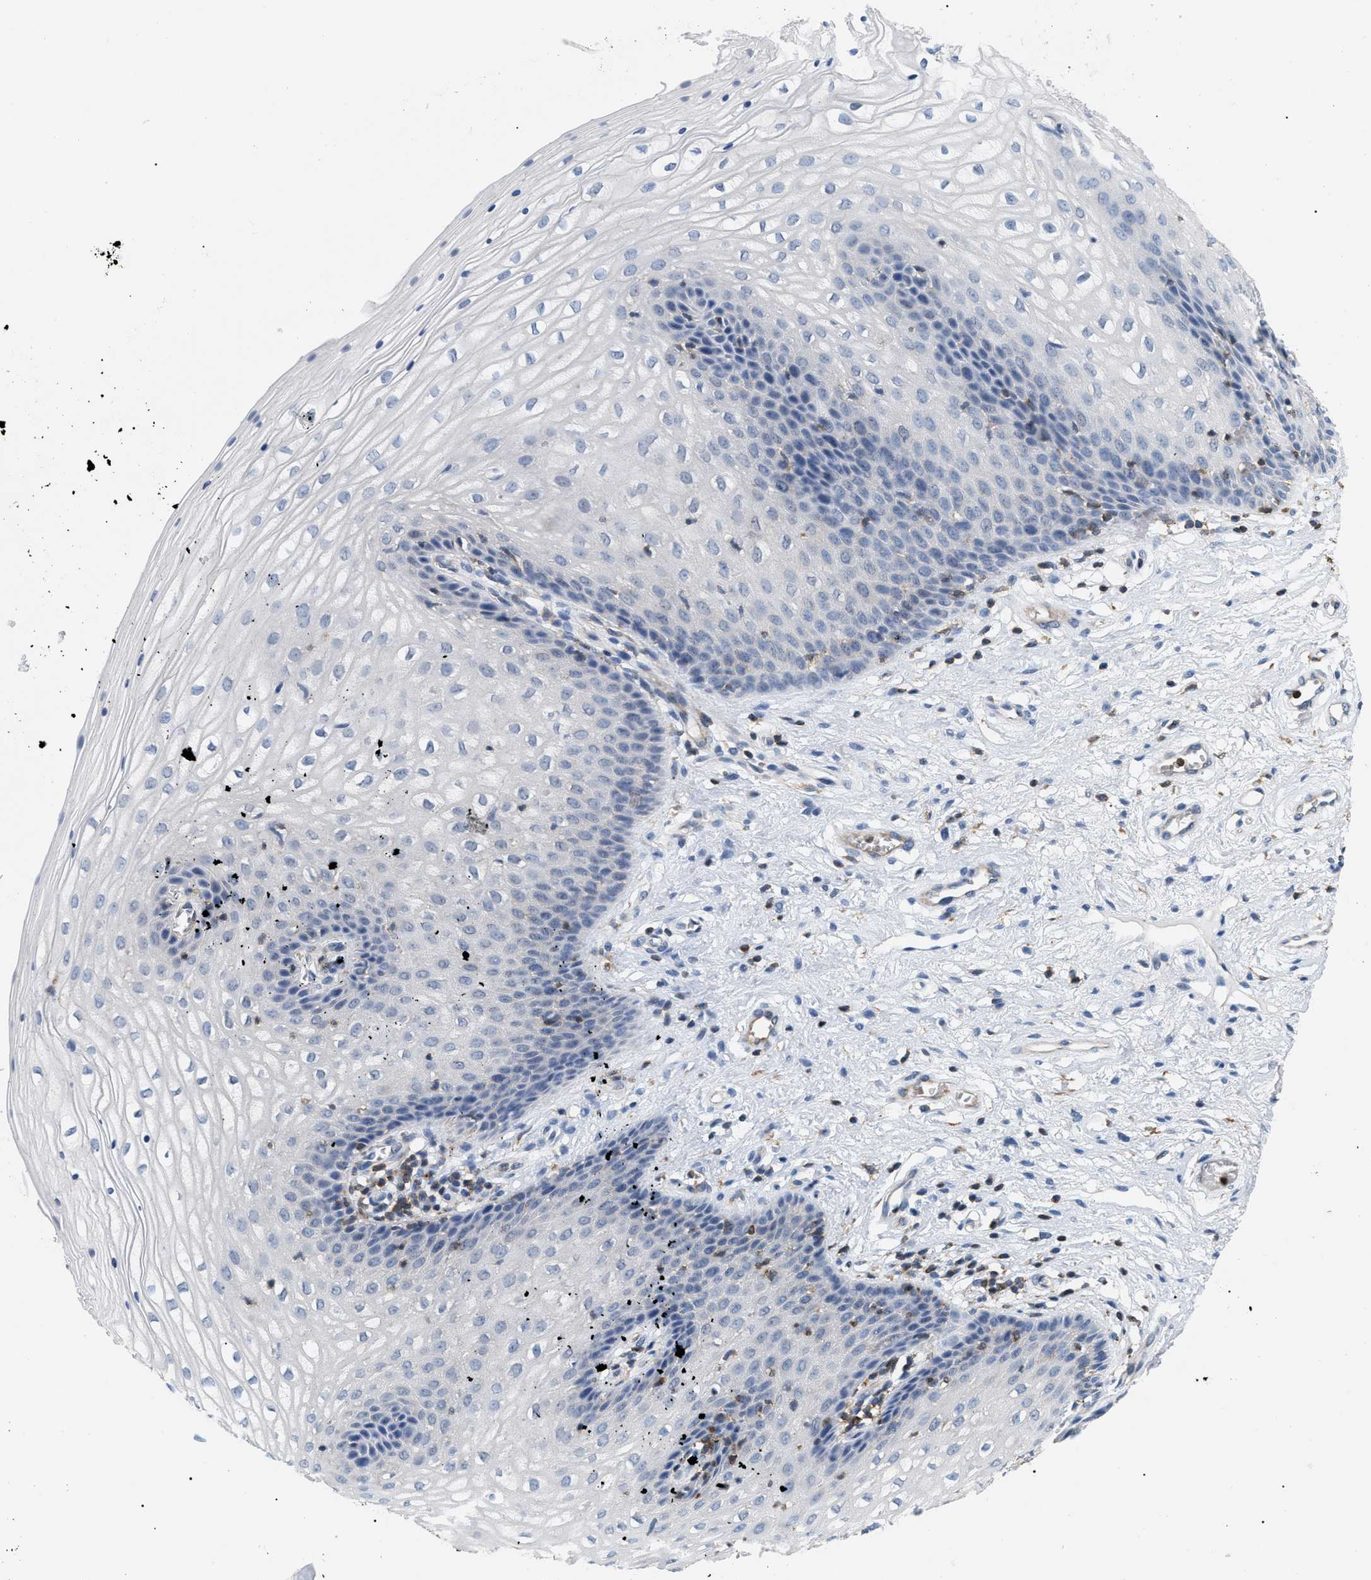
{"staining": {"intensity": "negative", "quantity": "none", "location": "none"}, "tissue": "vagina", "cell_type": "Squamous epithelial cells", "image_type": "normal", "snomed": [{"axis": "morphology", "description": "Normal tissue, NOS"}, {"axis": "topography", "description": "Vagina"}], "caption": "IHC of normal vagina demonstrates no positivity in squamous epithelial cells.", "gene": "INPP5D", "patient": {"sex": "female", "age": 34}}